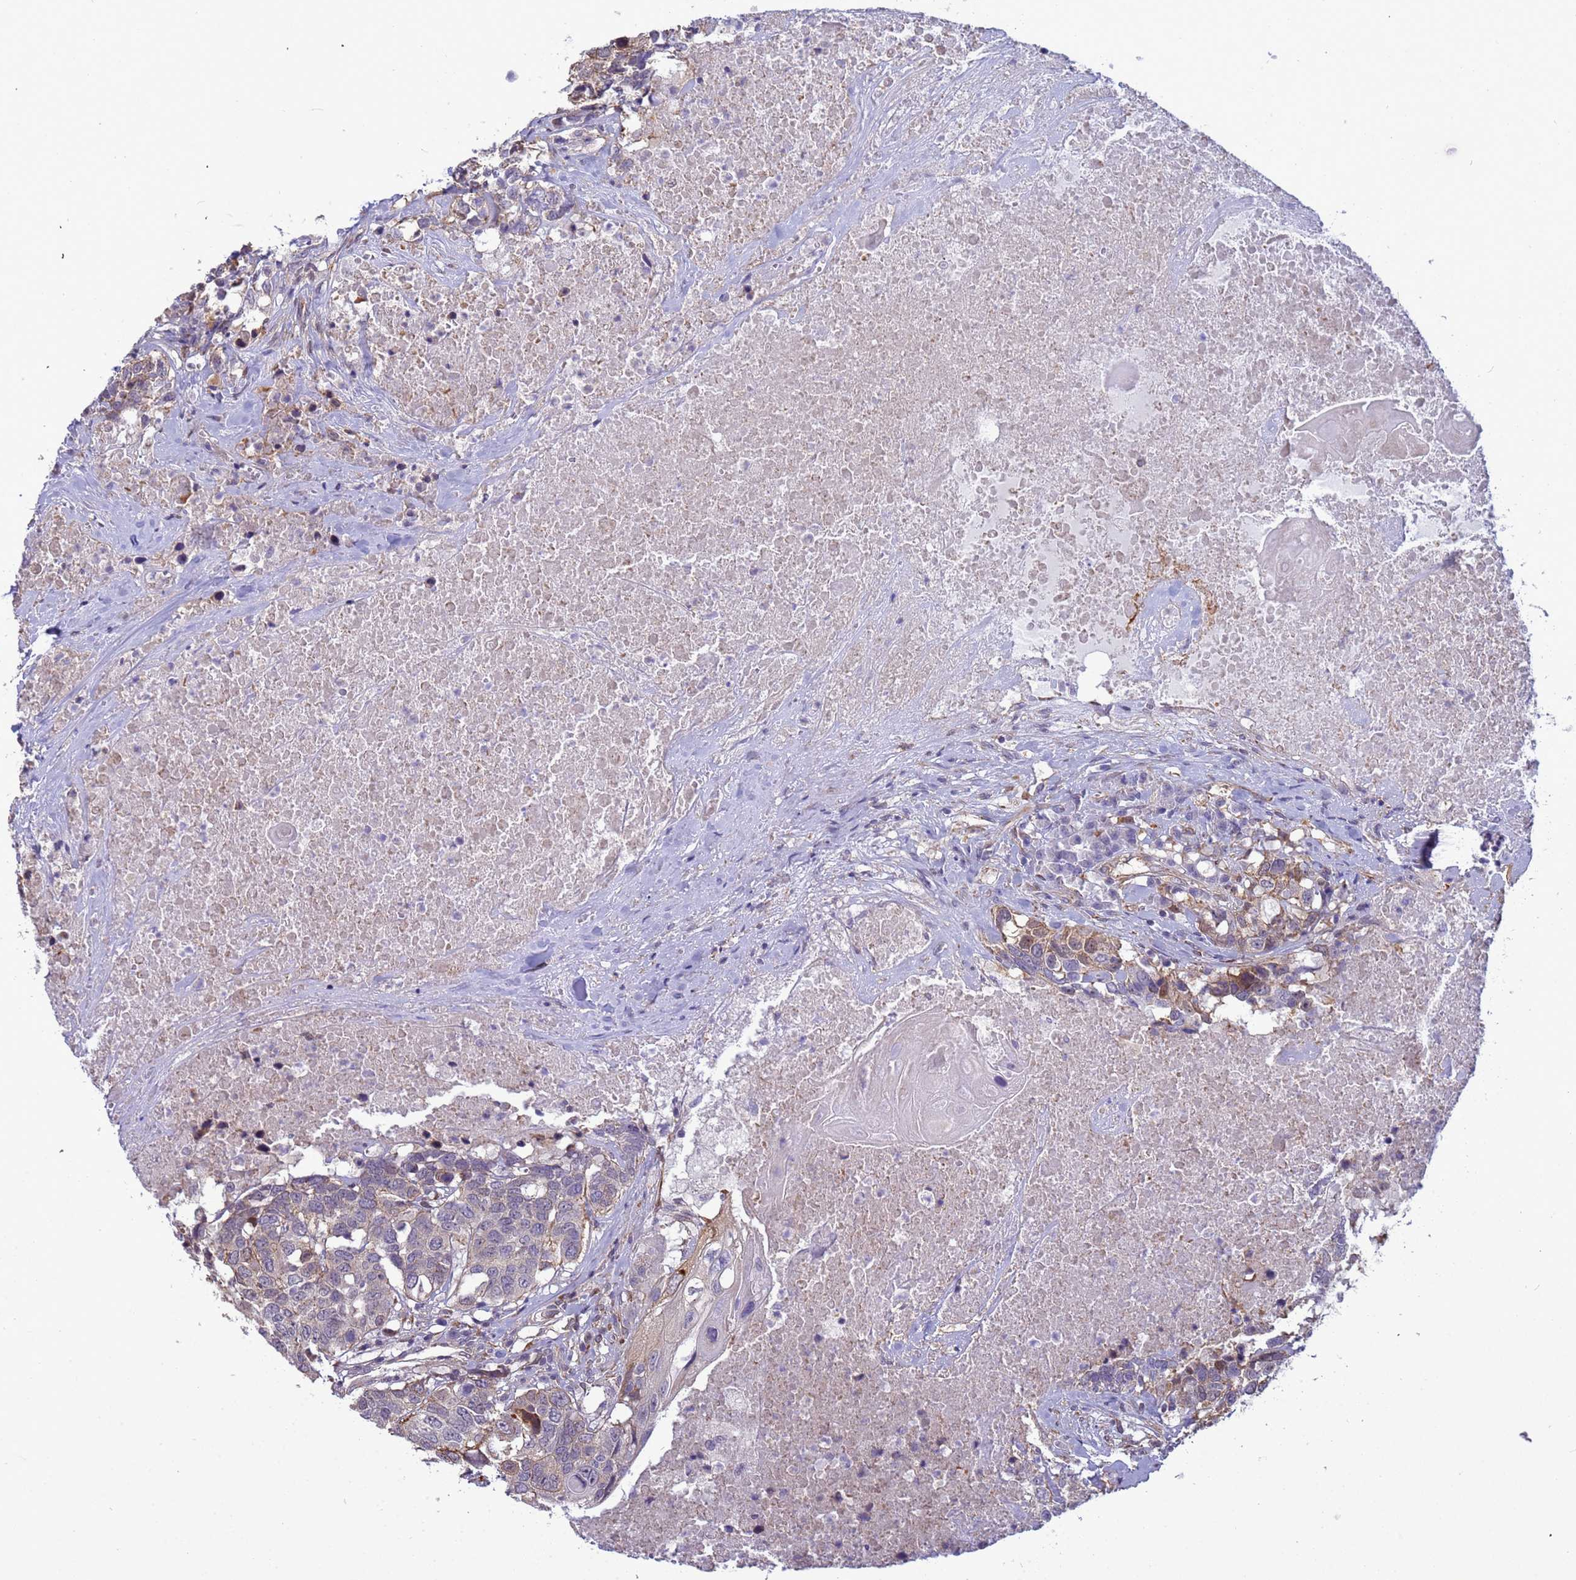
{"staining": {"intensity": "weak", "quantity": "<25%", "location": "cytoplasmic/membranous"}, "tissue": "head and neck cancer", "cell_type": "Tumor cells", "image_type": "cancer", "snomed": [{"axis": "morphology", "description": "Squamous cell carcinoma, NOS"}, {"axis": "topography", "description": "Head-Neck"}], "caption": "Human head and neck cancer (squamous cell carcinoma) stained for a protein using immunohistochemistry exhibits no staining in tumor cells.", "gene": "ITGB4", "patient": {"sex": "male", "age": 66}}